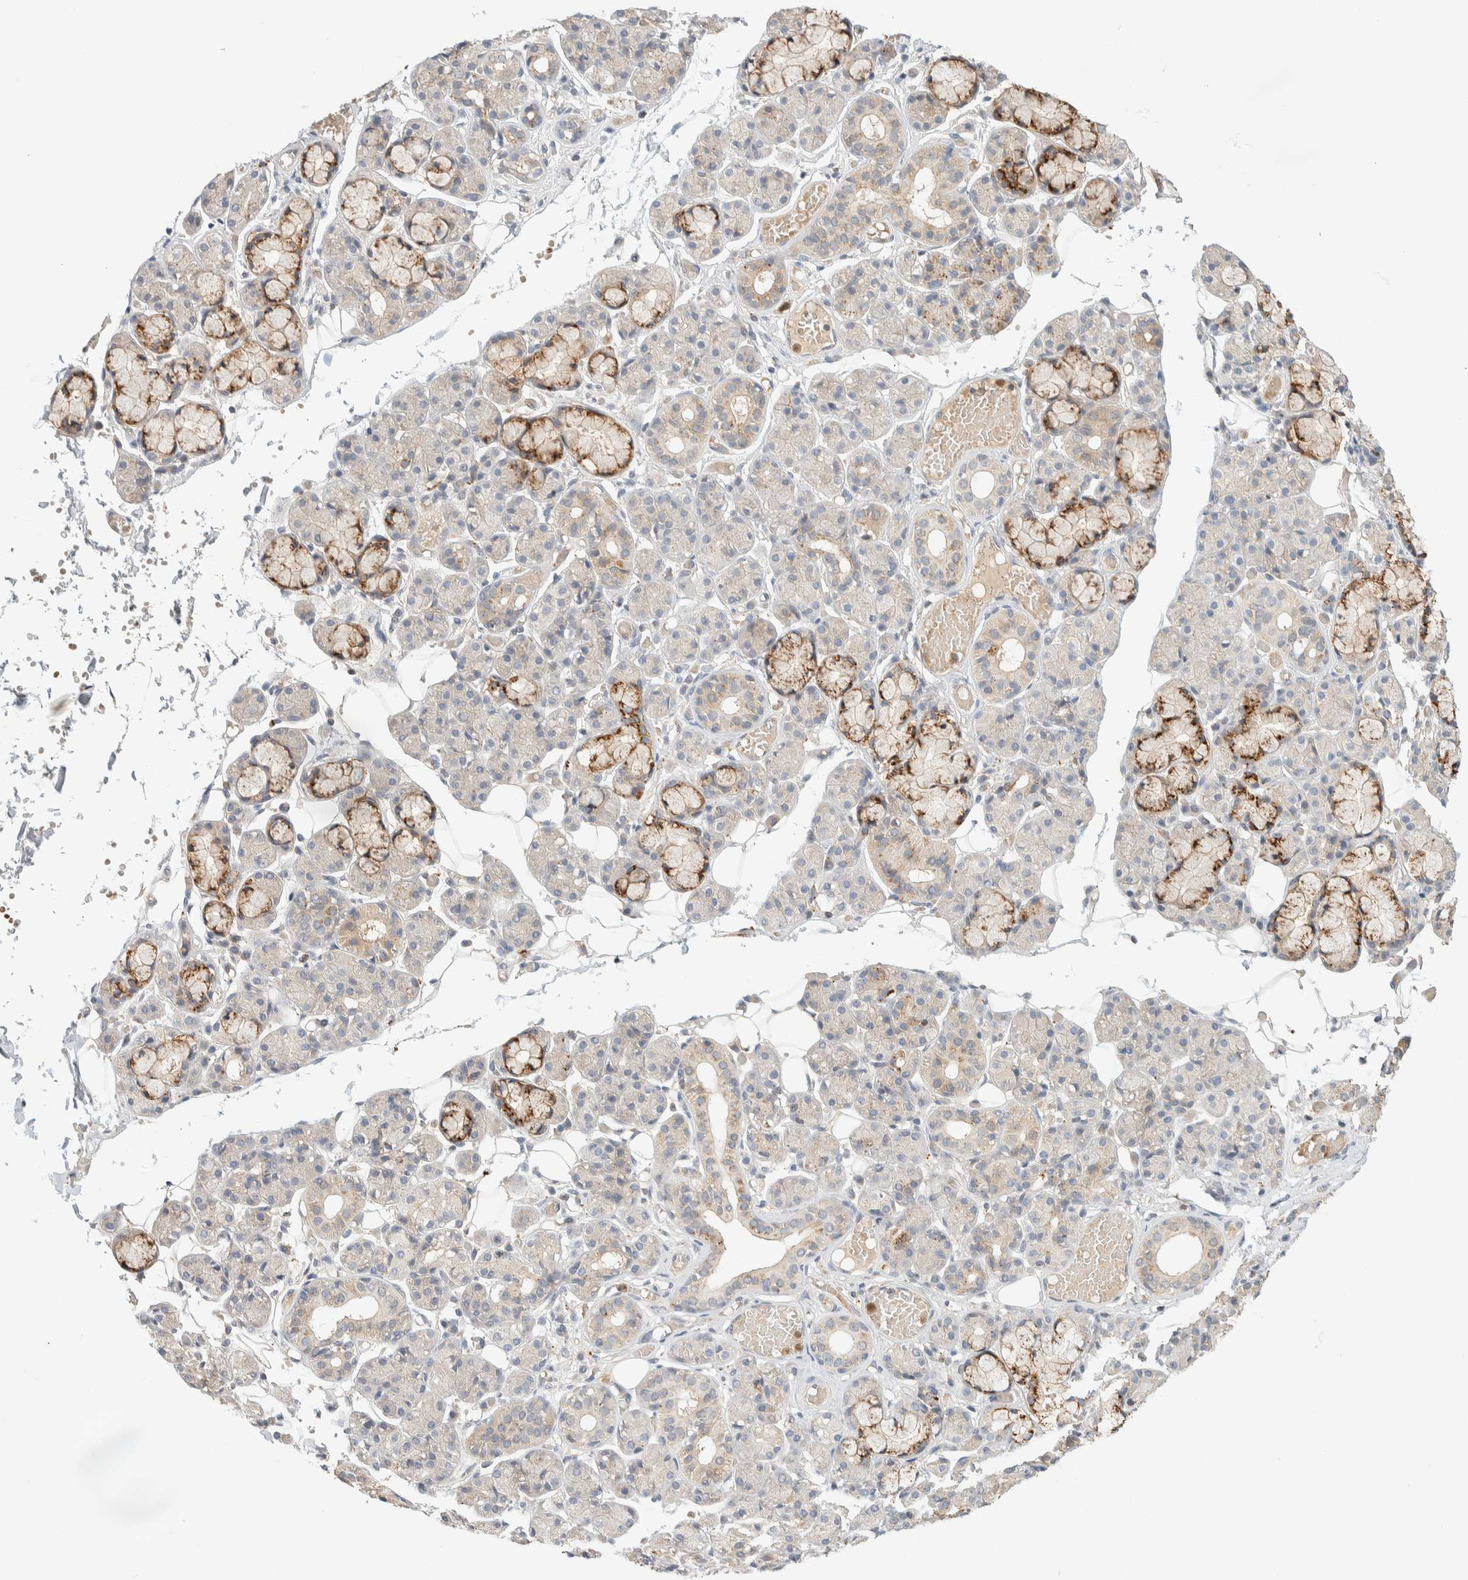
{"staining": {"intensity": "moderate", "quantity": "<25%", "location": "cytoplasmic/membranous"}, "tissue": "salivary gland", "cell_type": "Glandular cells", "image_type": "normal", "snomed": [{"axis": "morphology", "description": "Normal tissue, NOS"}, {"axis": "topography", "description": "Salivary gland"}], "caption": "This photomicrograph reveals immunohistochemistry staining of unremarkable salivary gland, with low moderate cytoplasmic/membranous expression in approximately <25% of glandular cells.", "gene": "GCLM", "patient": {"sex": "male", "age": 63}}